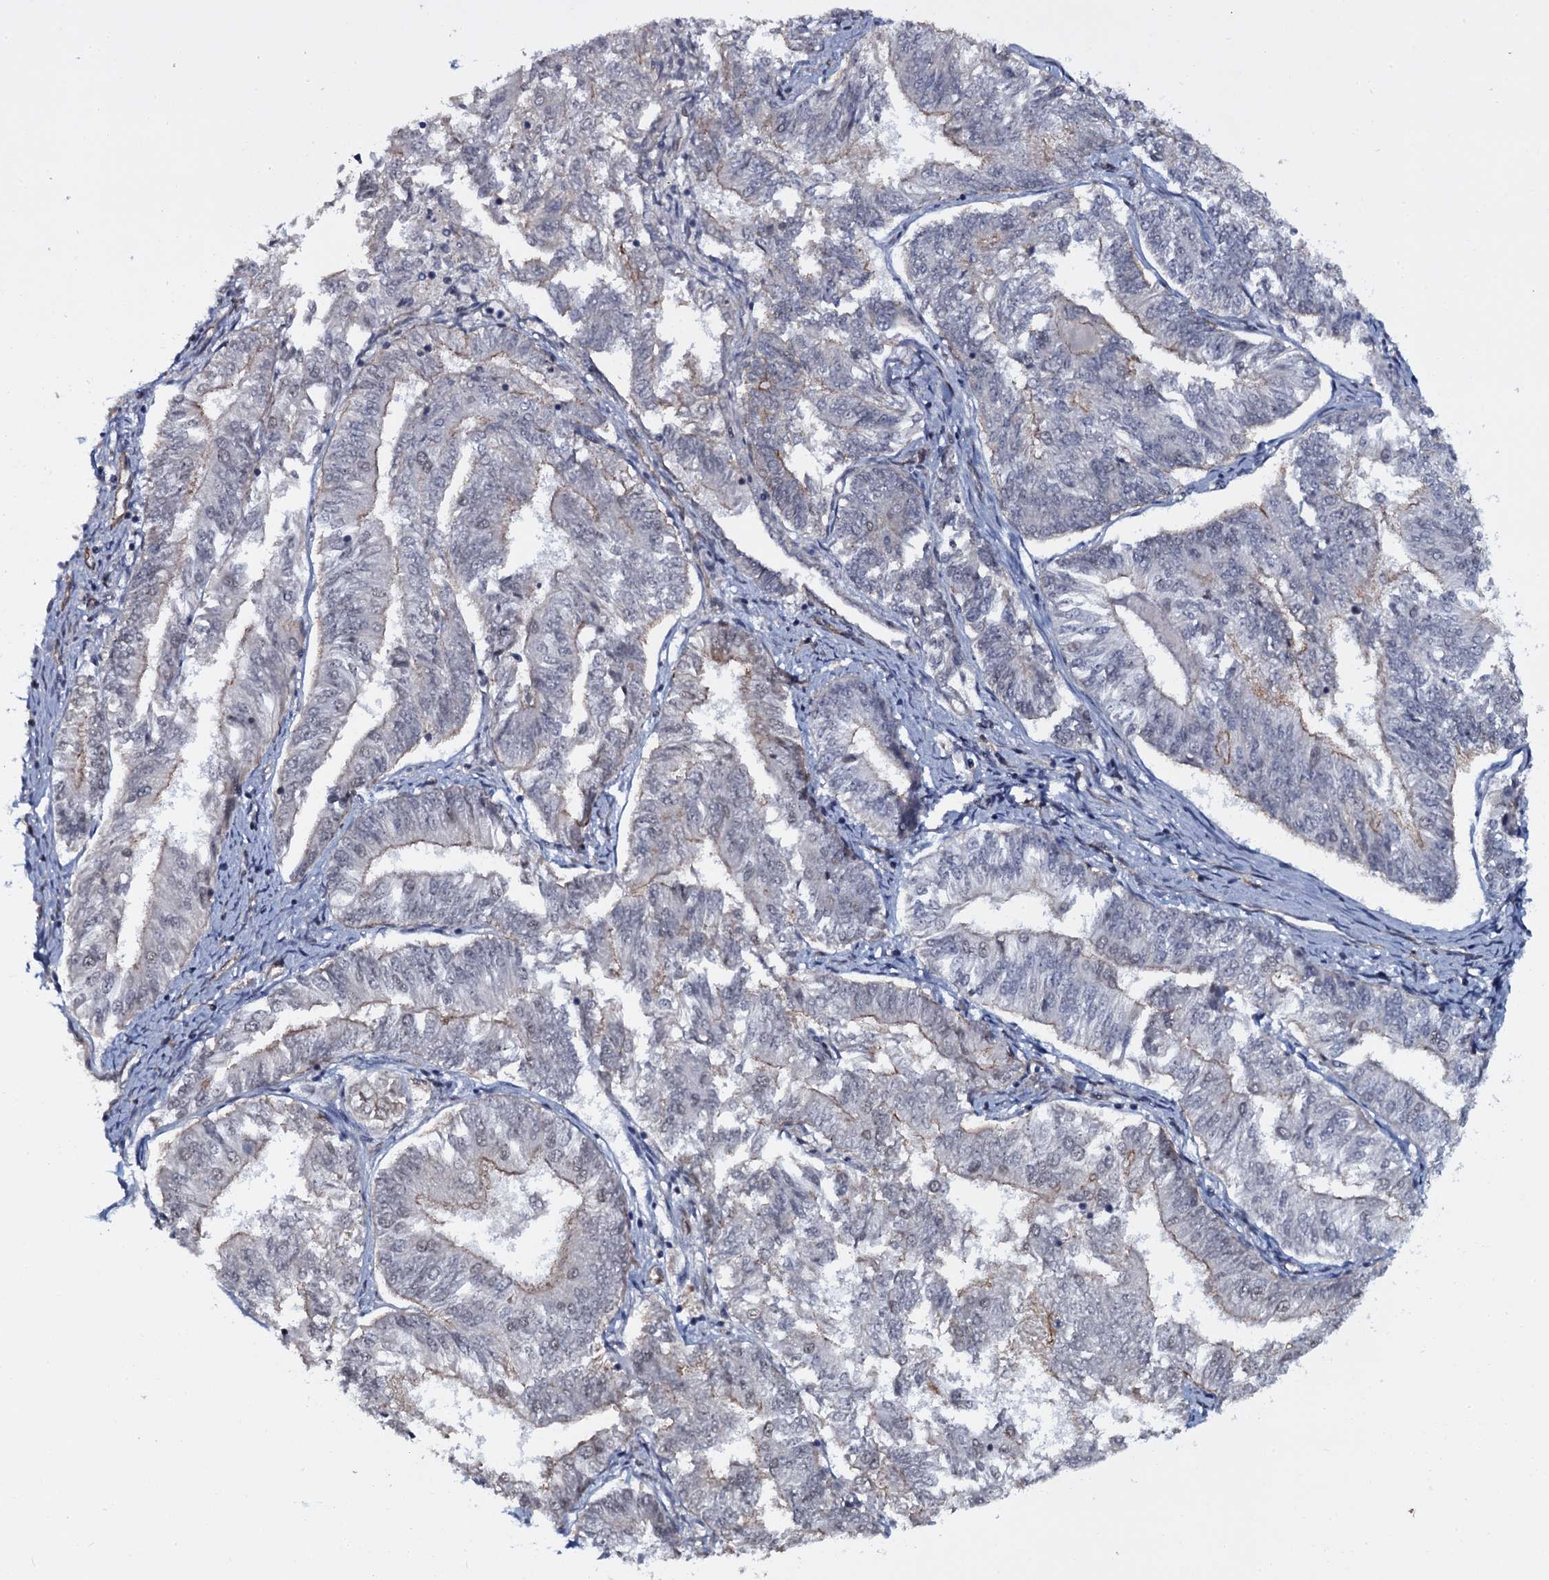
{"staining": {"intensity": "negative", "quantity": "none", "location": "none"}, "tissue": "endometrial cancer", "cell_type": "Tumor cells", "image_type": "cancer", "snomed": [{"axis": "morphology", "description": "Adenocarcinoma, NOS"}, {"axis": "topography", "description": "Endometrium"}], "caption": "There is no significant expression in tumor cells of endometrial cancer (adenocarcinoma).", "gene": "SH2D4B", "patient": {"sex": "female", "age": 58}}